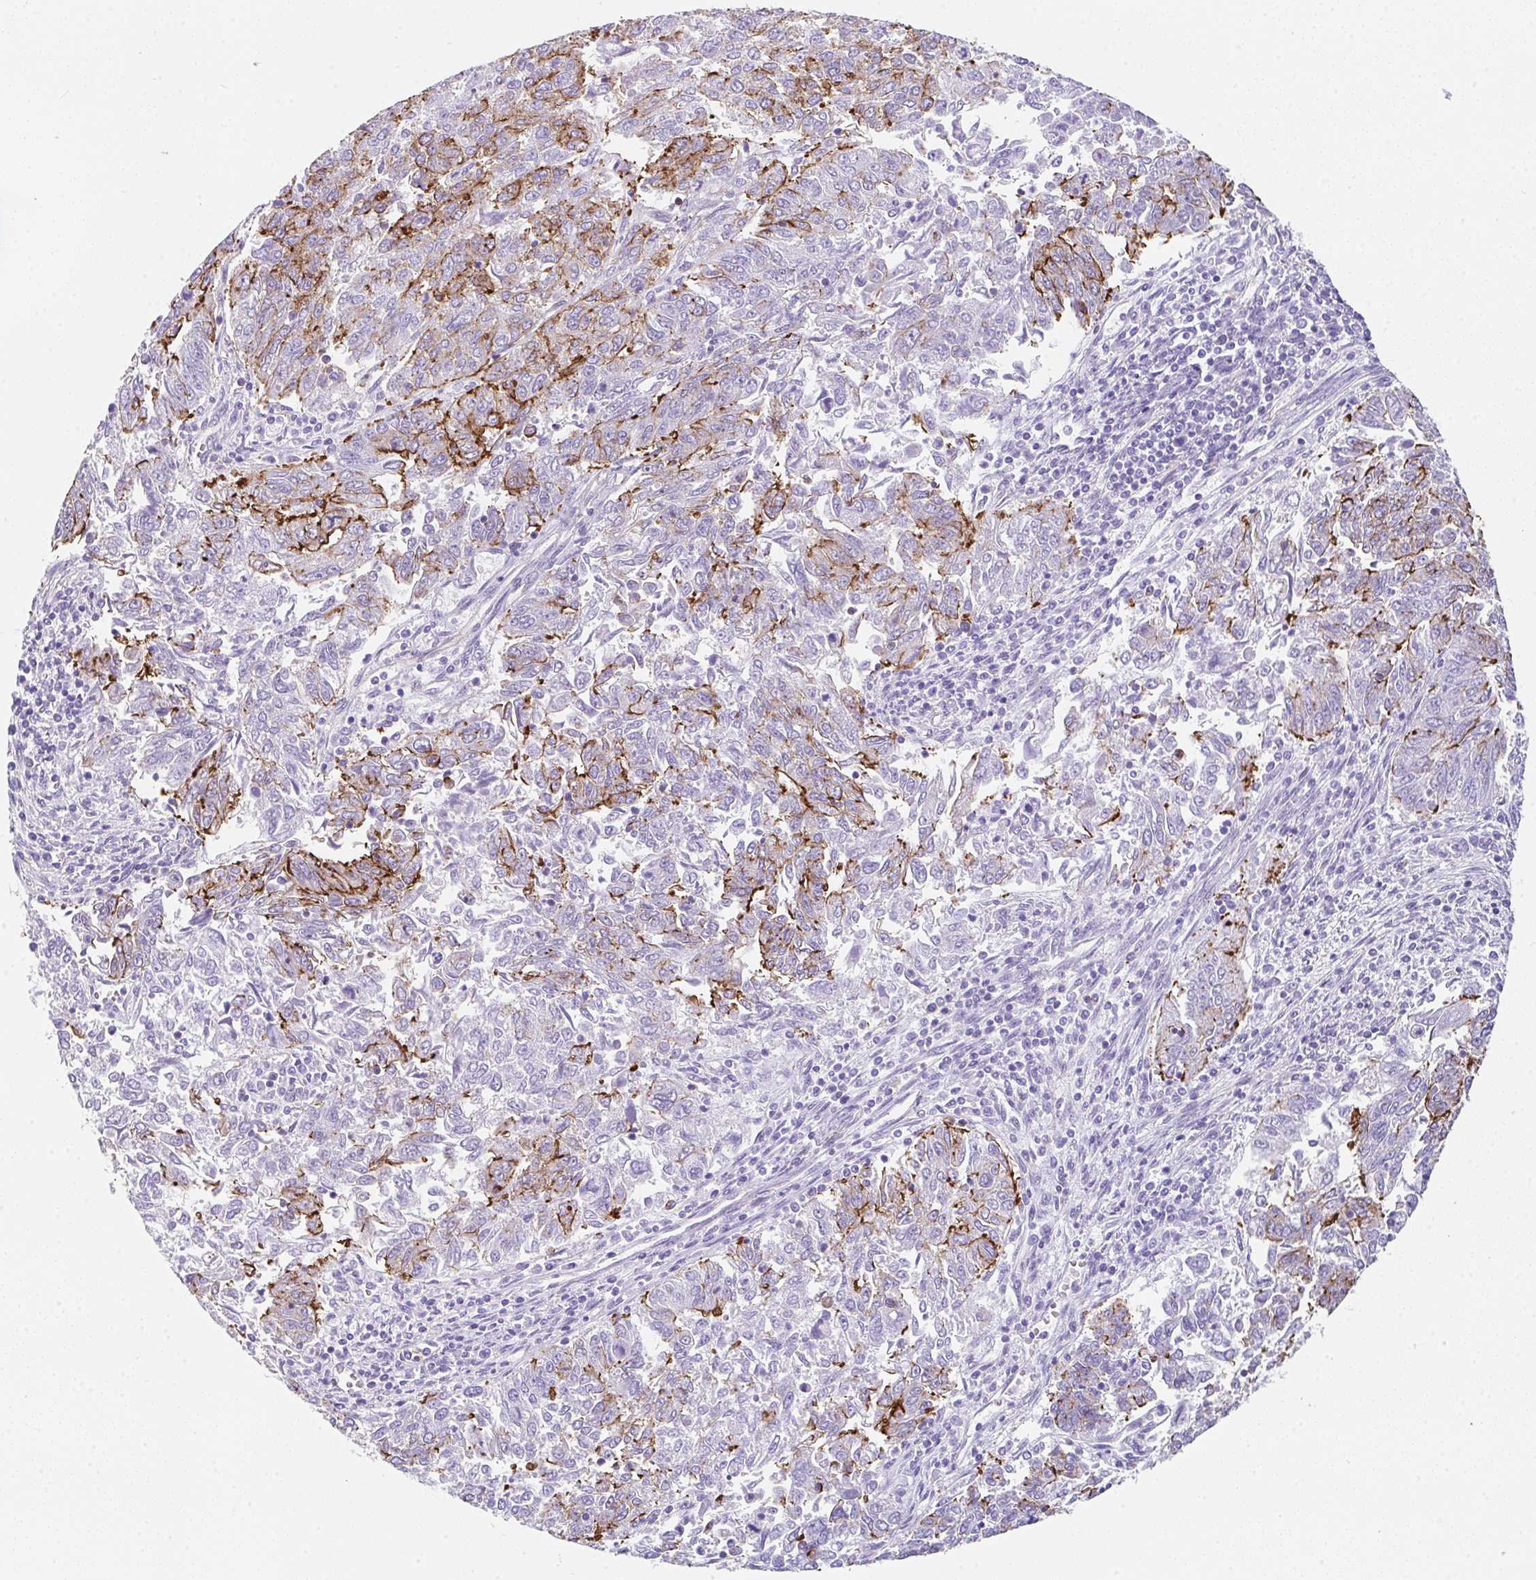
{"staining": {"intensity": "moderate", "quantity": ">75%", "location": "cytoplasmic/membranous"}, "tissue": "endometrial cancer", "cell_type": "Tumor cells", "image_type": "cancer", "snomed": [{"axis": "morphology", "description": "Adenocarcinoma, NOS"}, {"axis": "topography", "description": "Endometrium"}], "caption": "Immunohistochemical staining of human adenocarcinoma (endometrial) shows medium levels of moderate cytoplasmic/membranous staining in about >75% of tumor cells.", "gene": "DBN1", "patient": {"sex": "female", "age": 42}}